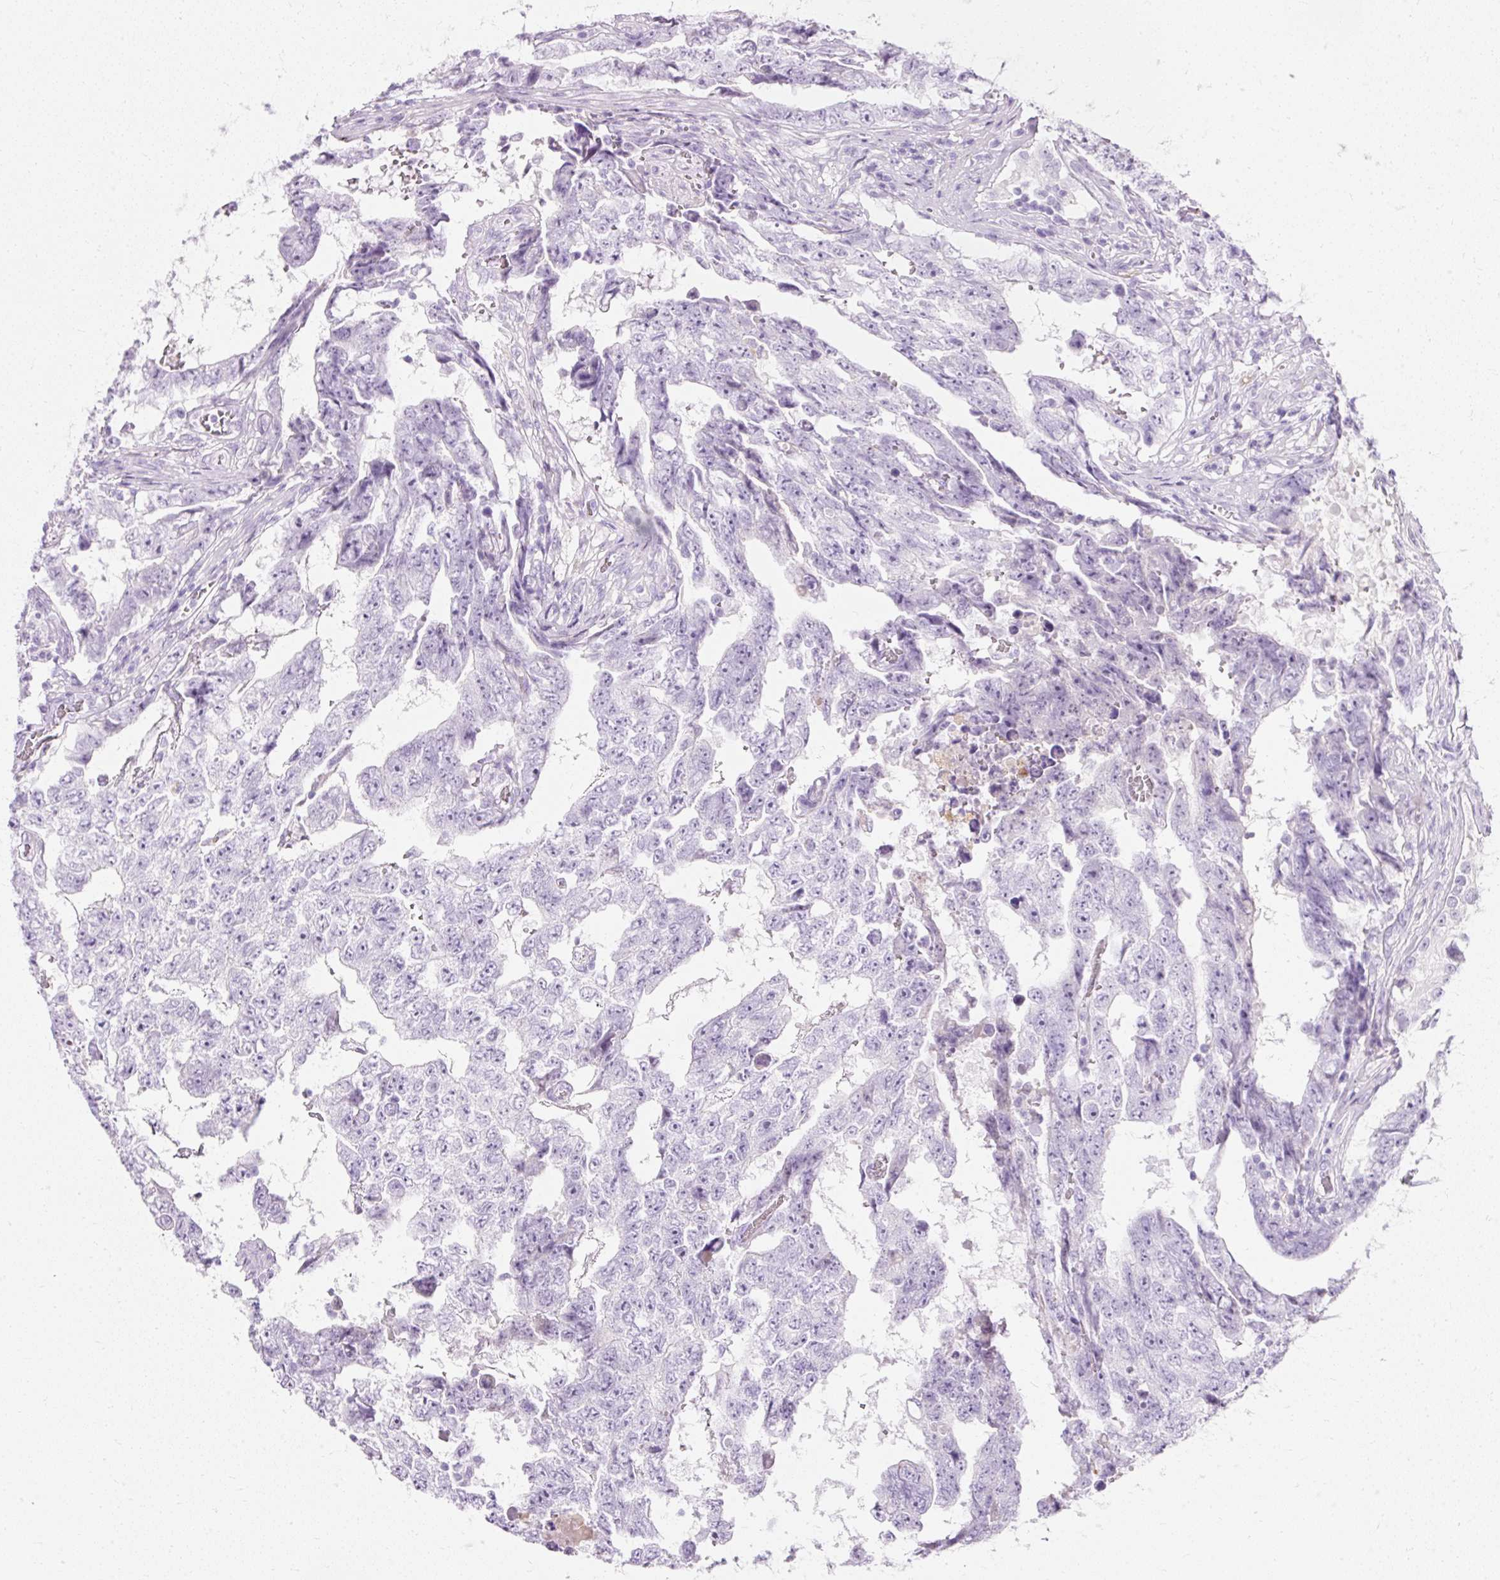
{"staining": {"intensity": "negative", "quantity": "none", "location": "none"}, "tissue": "testis cancer", "cell_type": "Tumor cells", "image_type": "cancer", "snomed": [{"axis": "morphology", "description": "Carcinoma, Embryonal, NOS"}, {"axis": "topography", "description": "Testis"}], "caption": "Immunohistochemistry (IHC) micrograph of human testis cancer stained for a protein (brown), which exhibits no staining in tumor cells.", "gene": "CLDN25", "patient": {"sex": "male", "age": 25}}